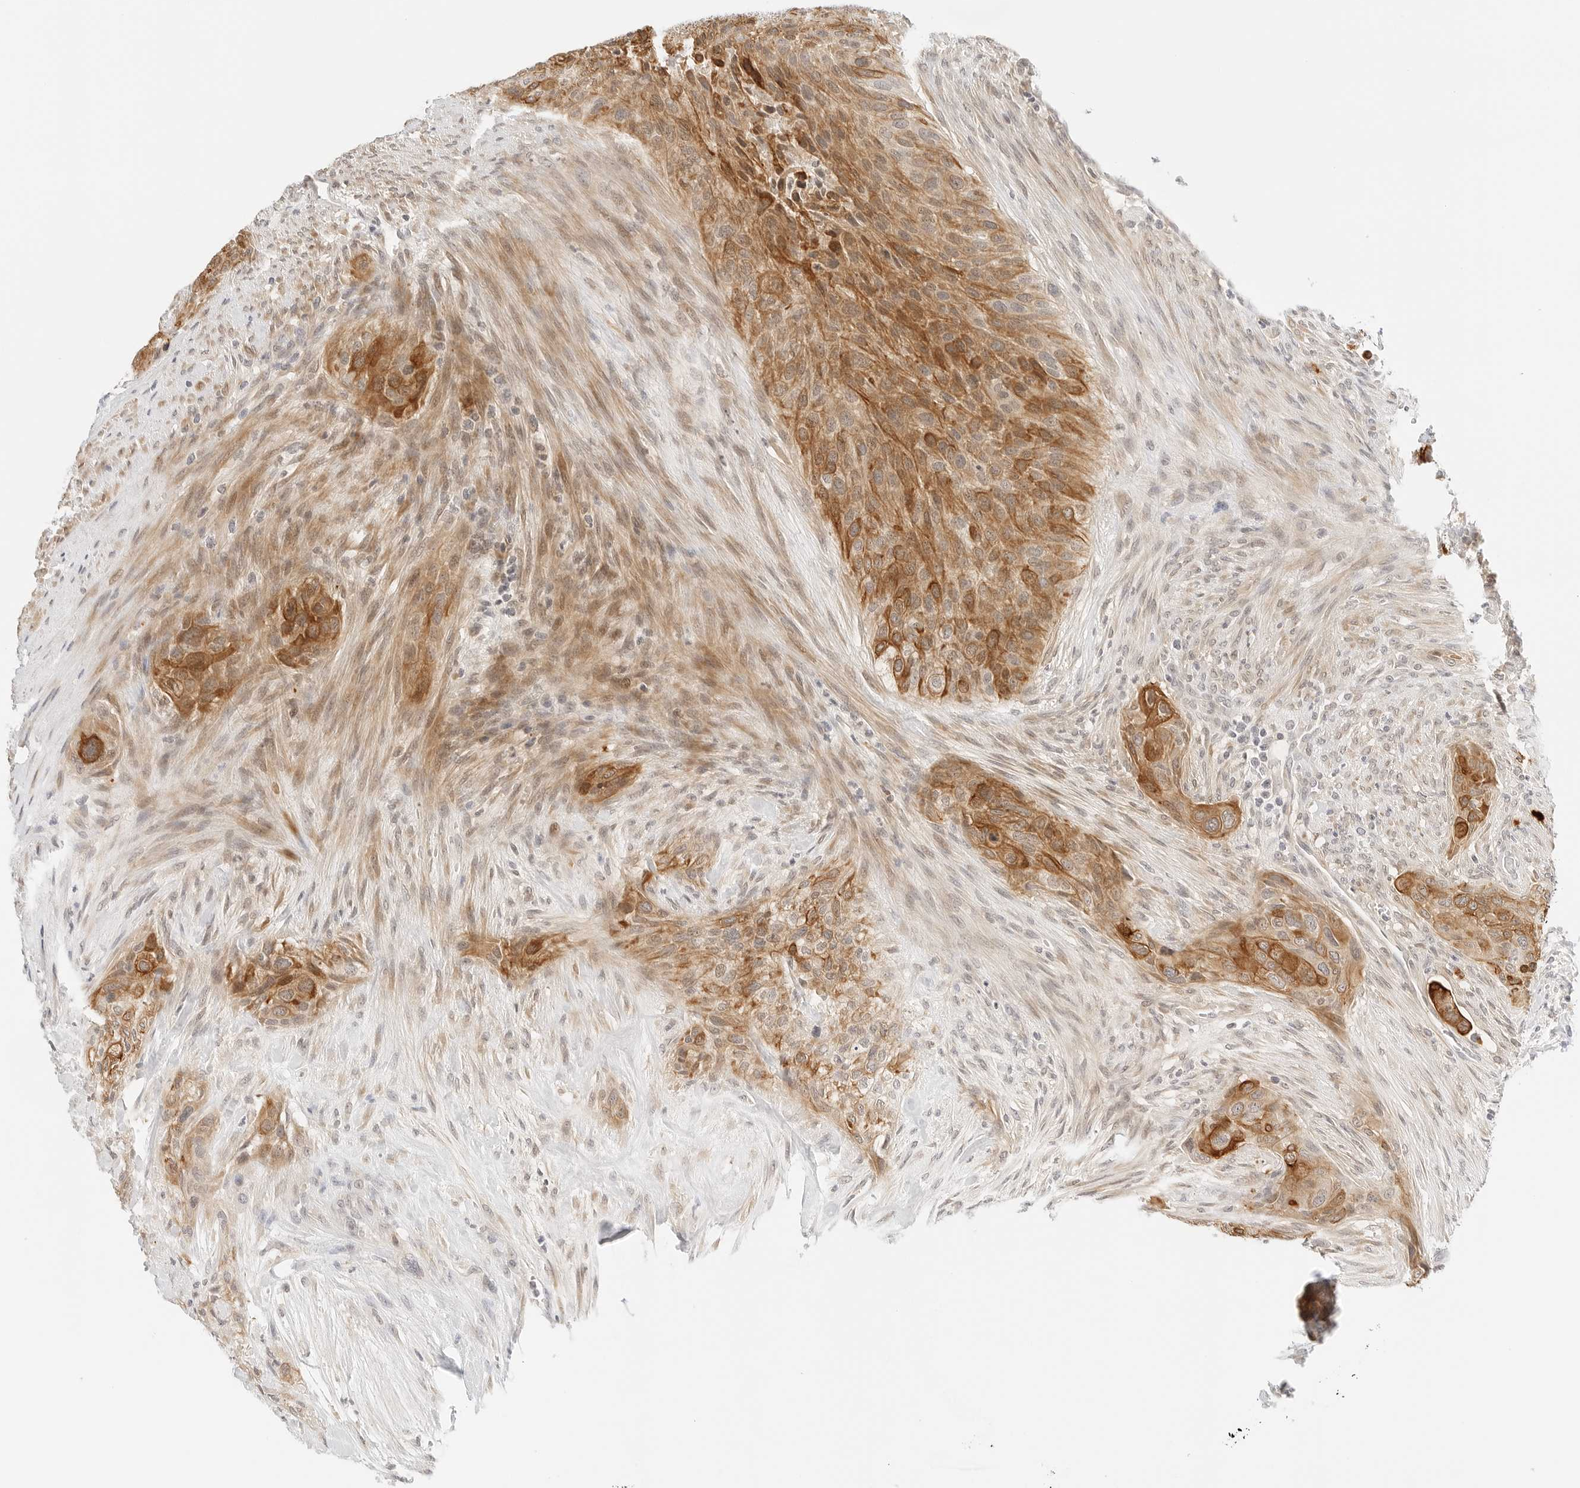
{"staining": {"intensity": "moderate", "quantity": ">75%", "location": "cytoplasmic/membranous"}, "tissue": "urothelial cancer", "cell_type": "Tumor cells", "image_type": "cancer", "snomed": [{"axis": "morphology", "description": "Urothelial carcinoma, High grade"}, {"axis": "topography", "description": "Urinary bladder"}], "caption": "DAB immunohistochemical staining of urothelial cancer demonstrates moderate cytoplasmic/membranous protein staining in about >75% of tumor cells.", "gene": "TEKT2", "patient": {"sex": "male", "age": 35}}